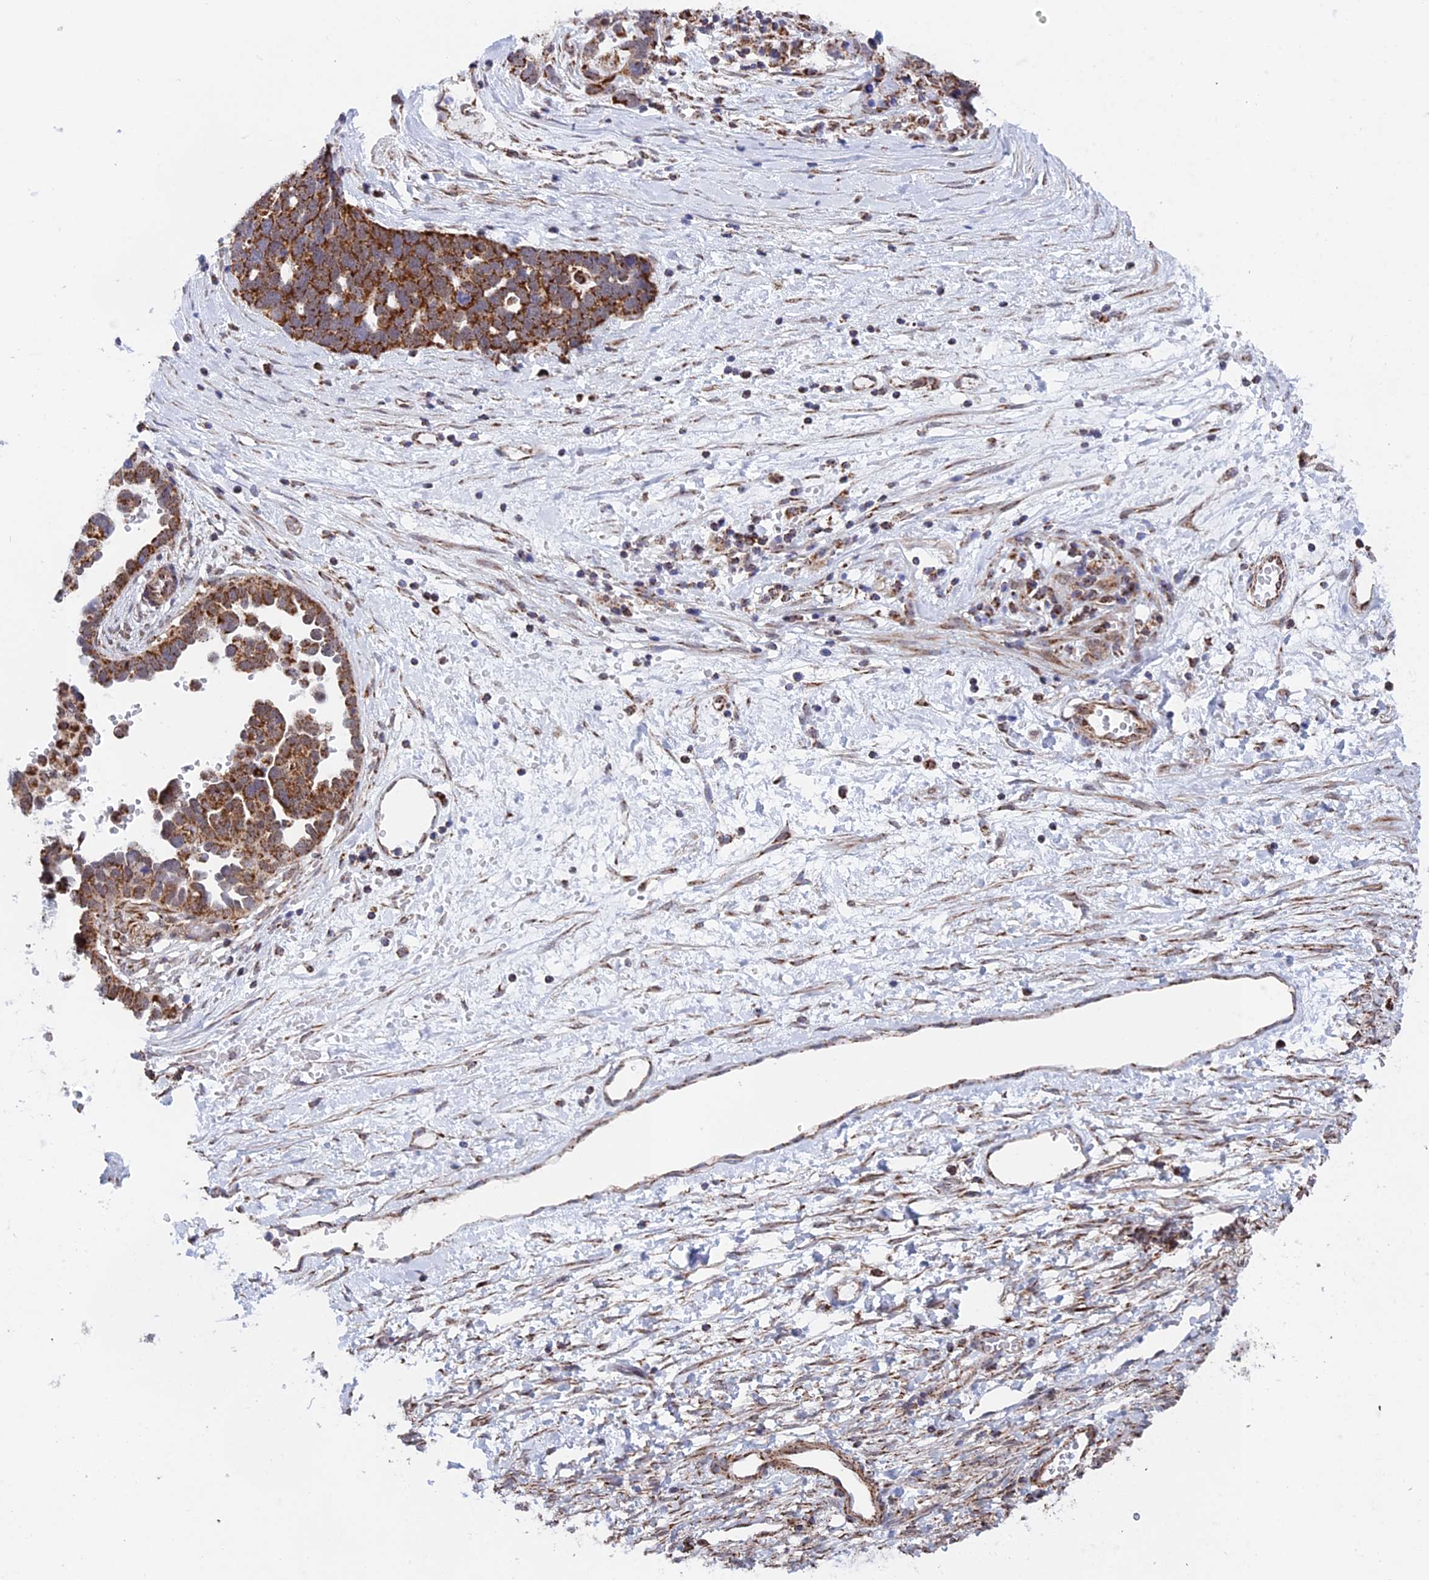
{"staining": {"intensity": "strong", "quantity": ">75%", "location": "cytoplasmic/membranous"}, "tissue": "ovarian cancer", "cell_type": "Tumor cells", "image_type": "cancer", "snomed": [{"axis": "morphology", "description": "Cystadenocarcinoma, serous, NOS"}, {"axis": "topography", "description": "Ovary"}], "caption": "A micrograph of human ovarian cancer stained for a protein shows strong cytoplasmic/membranous brown staining in tumor cells.", "gene": "CDC16", "patient": {"sex": "female", "age": 54}}